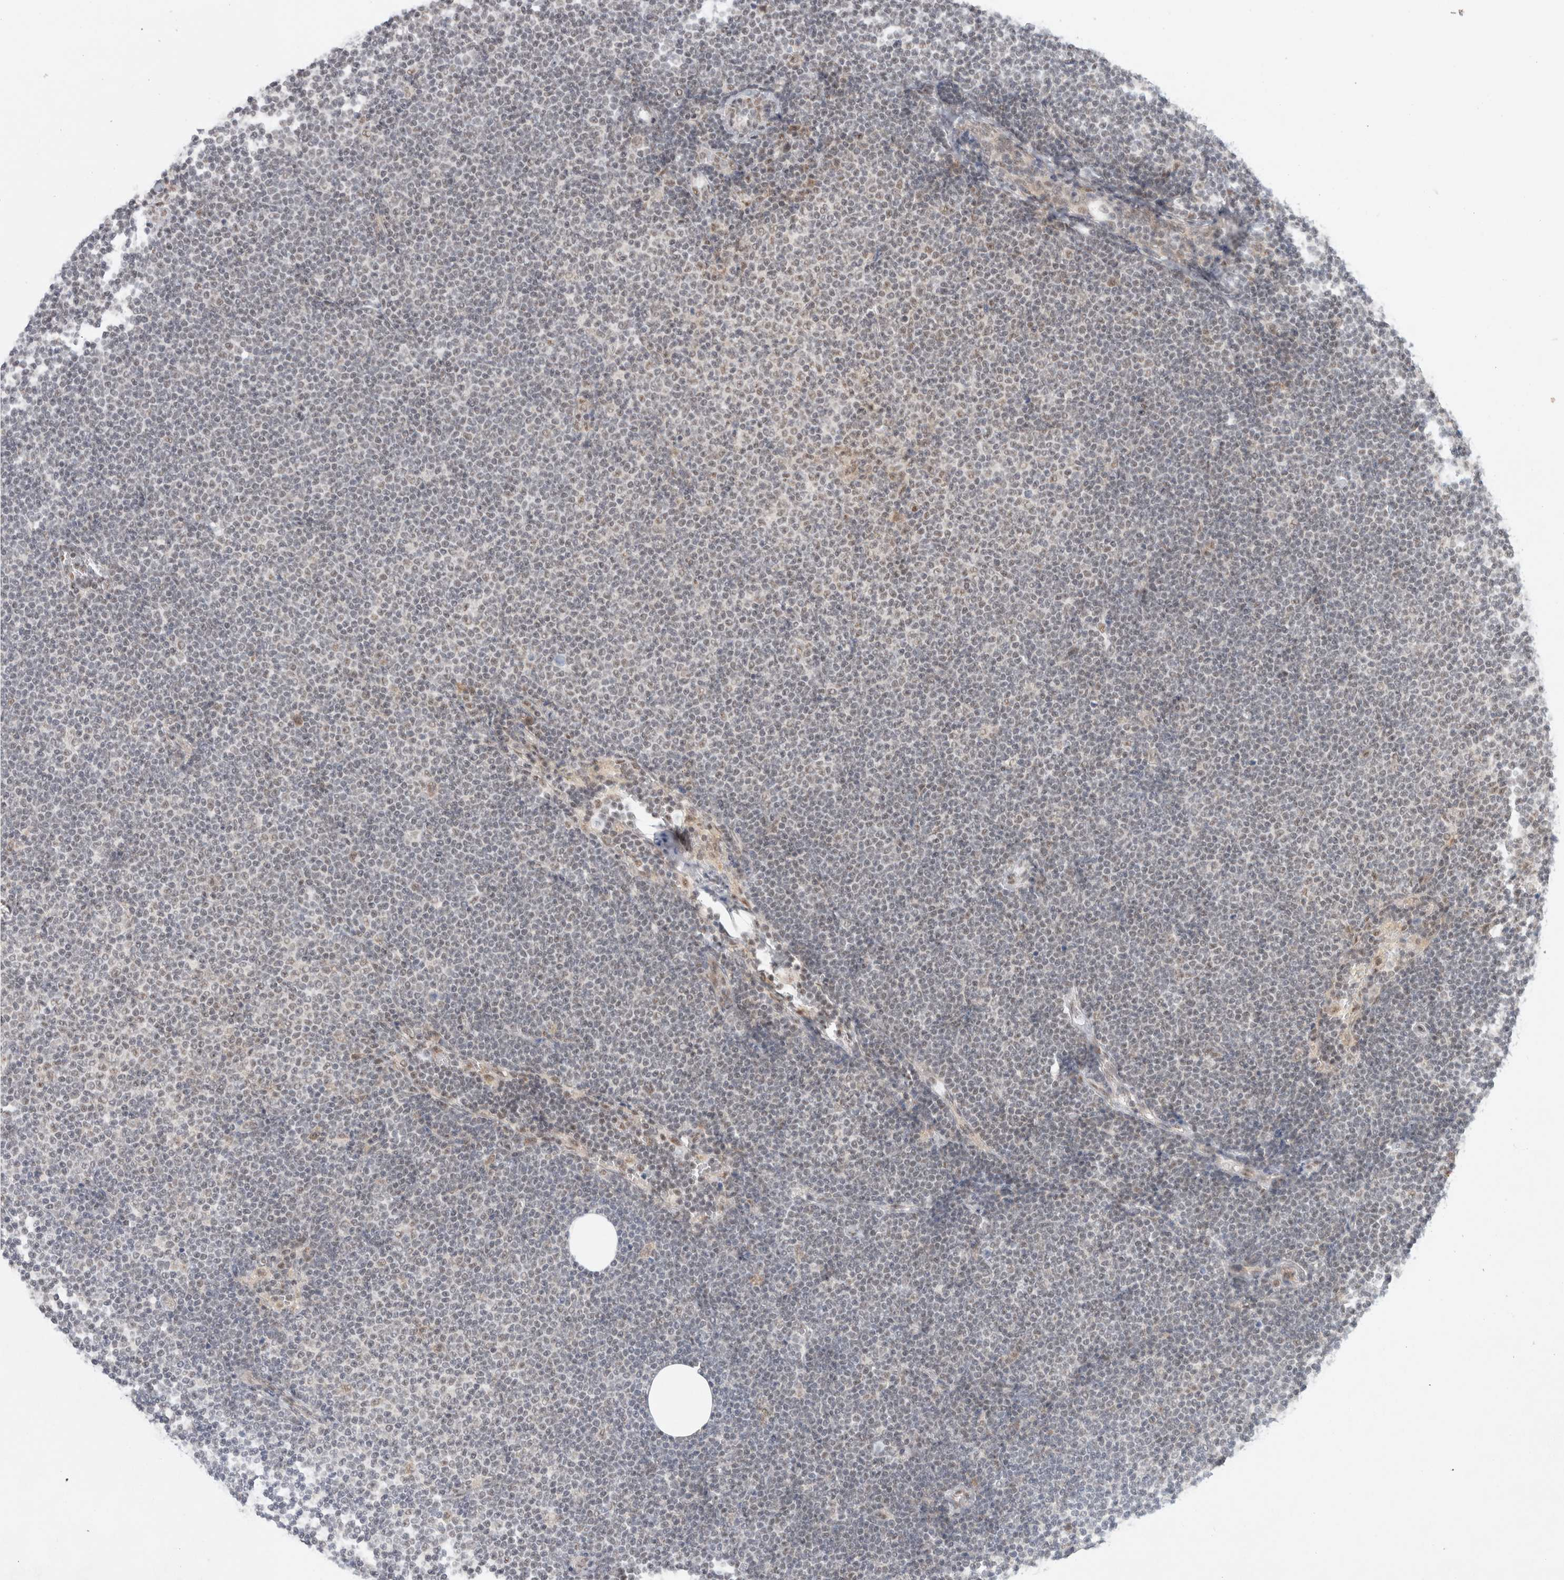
{"staining": {"intensity": "weak", "quantity": "<25%", "location": "nuclear"}, "tissue": "lymphoma", "cell_type": "Tumor cells", "image_type": "cancer", "snomed": [{"axis": "morphology", "description": "Malignant lymphoma, non-Hodgkin's type, Low grade"}, {"axis": "topography", "description": "Lymph node"}], "caption": "Tumor cells are negative for brown protein staining in lymphoma.", "gene": "TRMT12", "patient": {"sex": "female", "age": 53}}